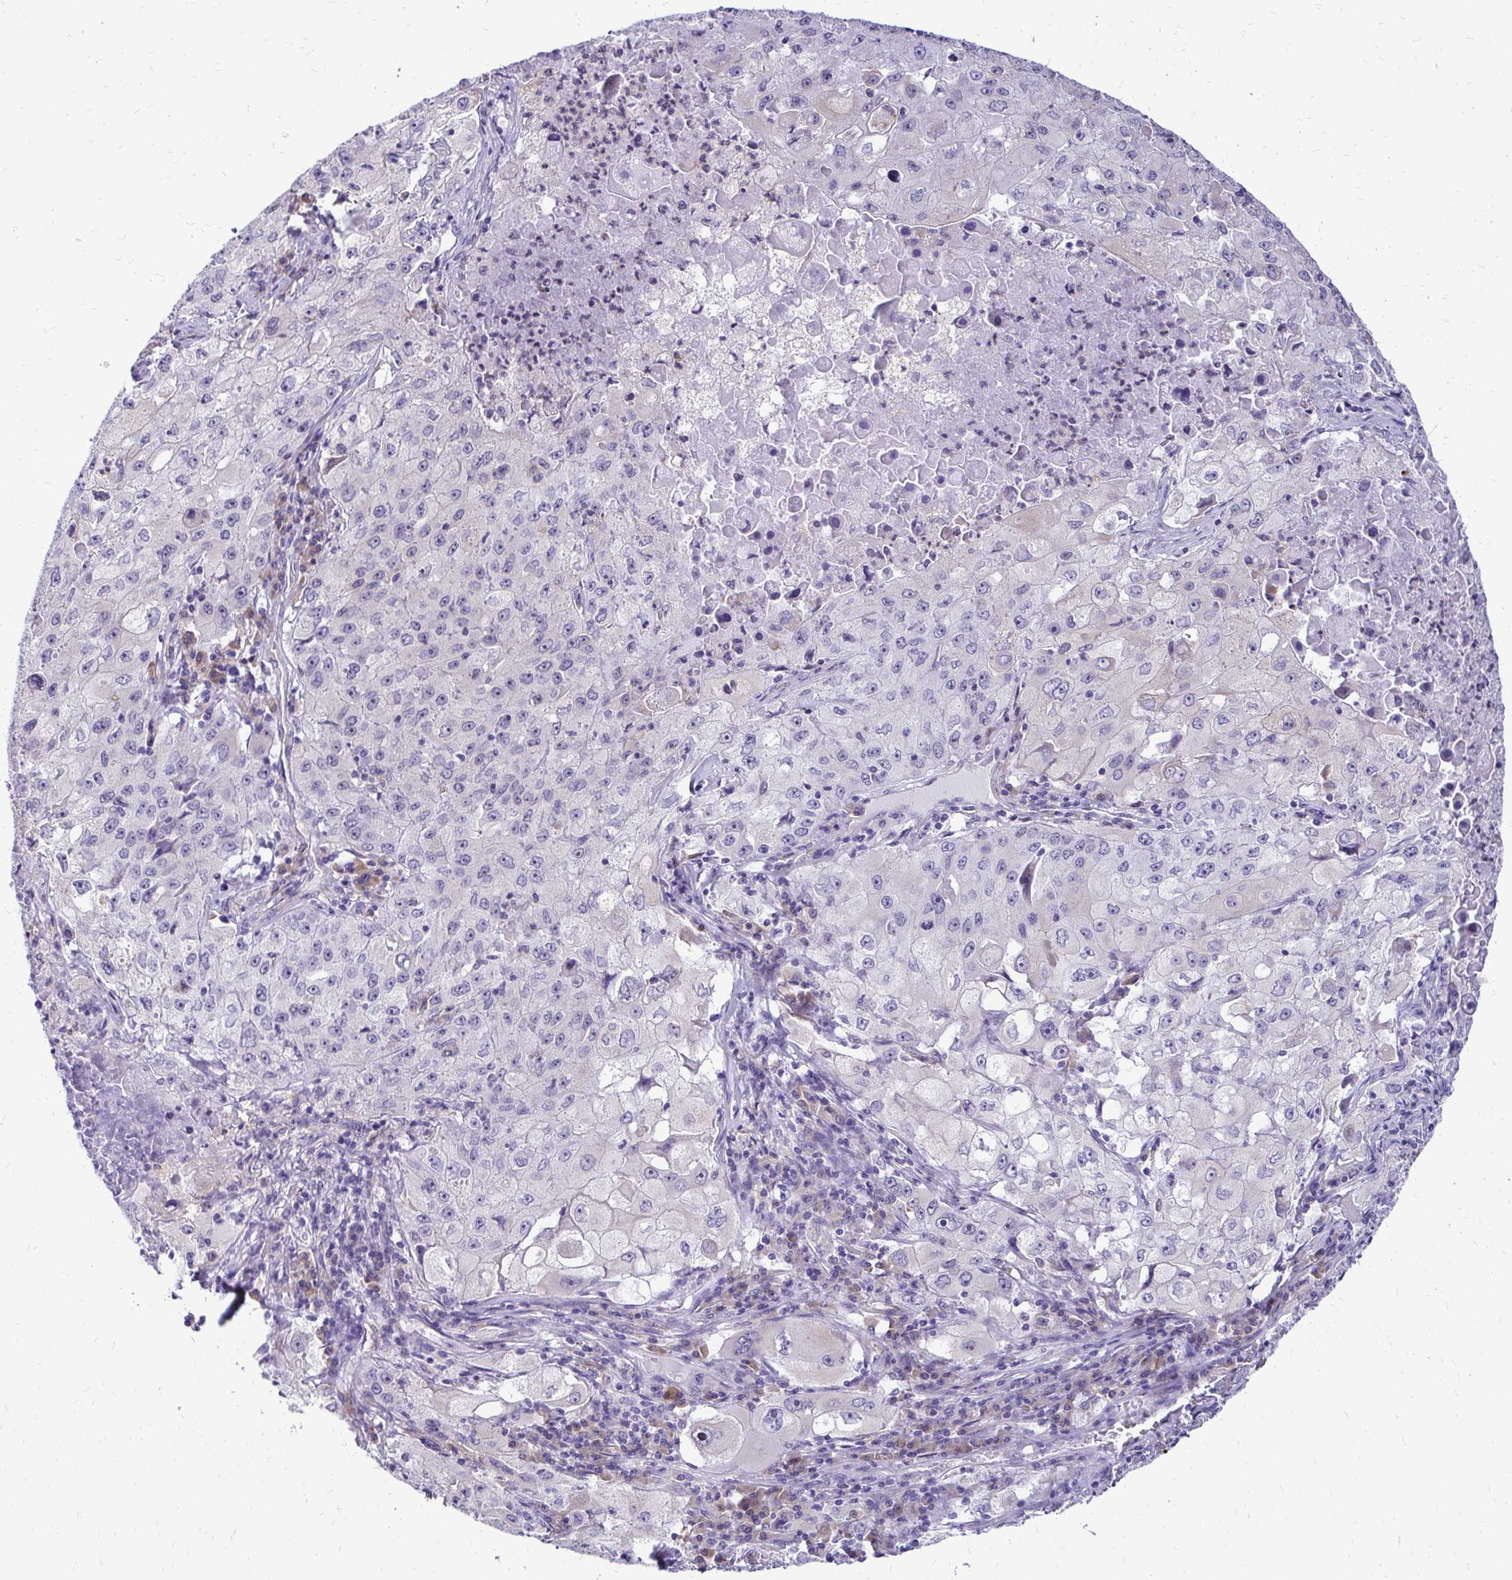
{"staining": {"intensity": "negative", "quantity": "none", "location": "none"}, "tissue": "lung cancer", "cell_type": "Tumor cells", "image_type": "cancer", "snomed": [{"axis": "morphology", "description": "Squamous cell carcinoma, NOS"}, {"axis": "topography", "description": "Lung"}], "caption": "A high-resolution micrograph shows IHC staining of lung cancer, which reveals no significant staining in tumor cells. (DAB immunohistochemistry, high magnification).", "gene": "NIFK", "patient": {"sex": "male", "age": 63}}